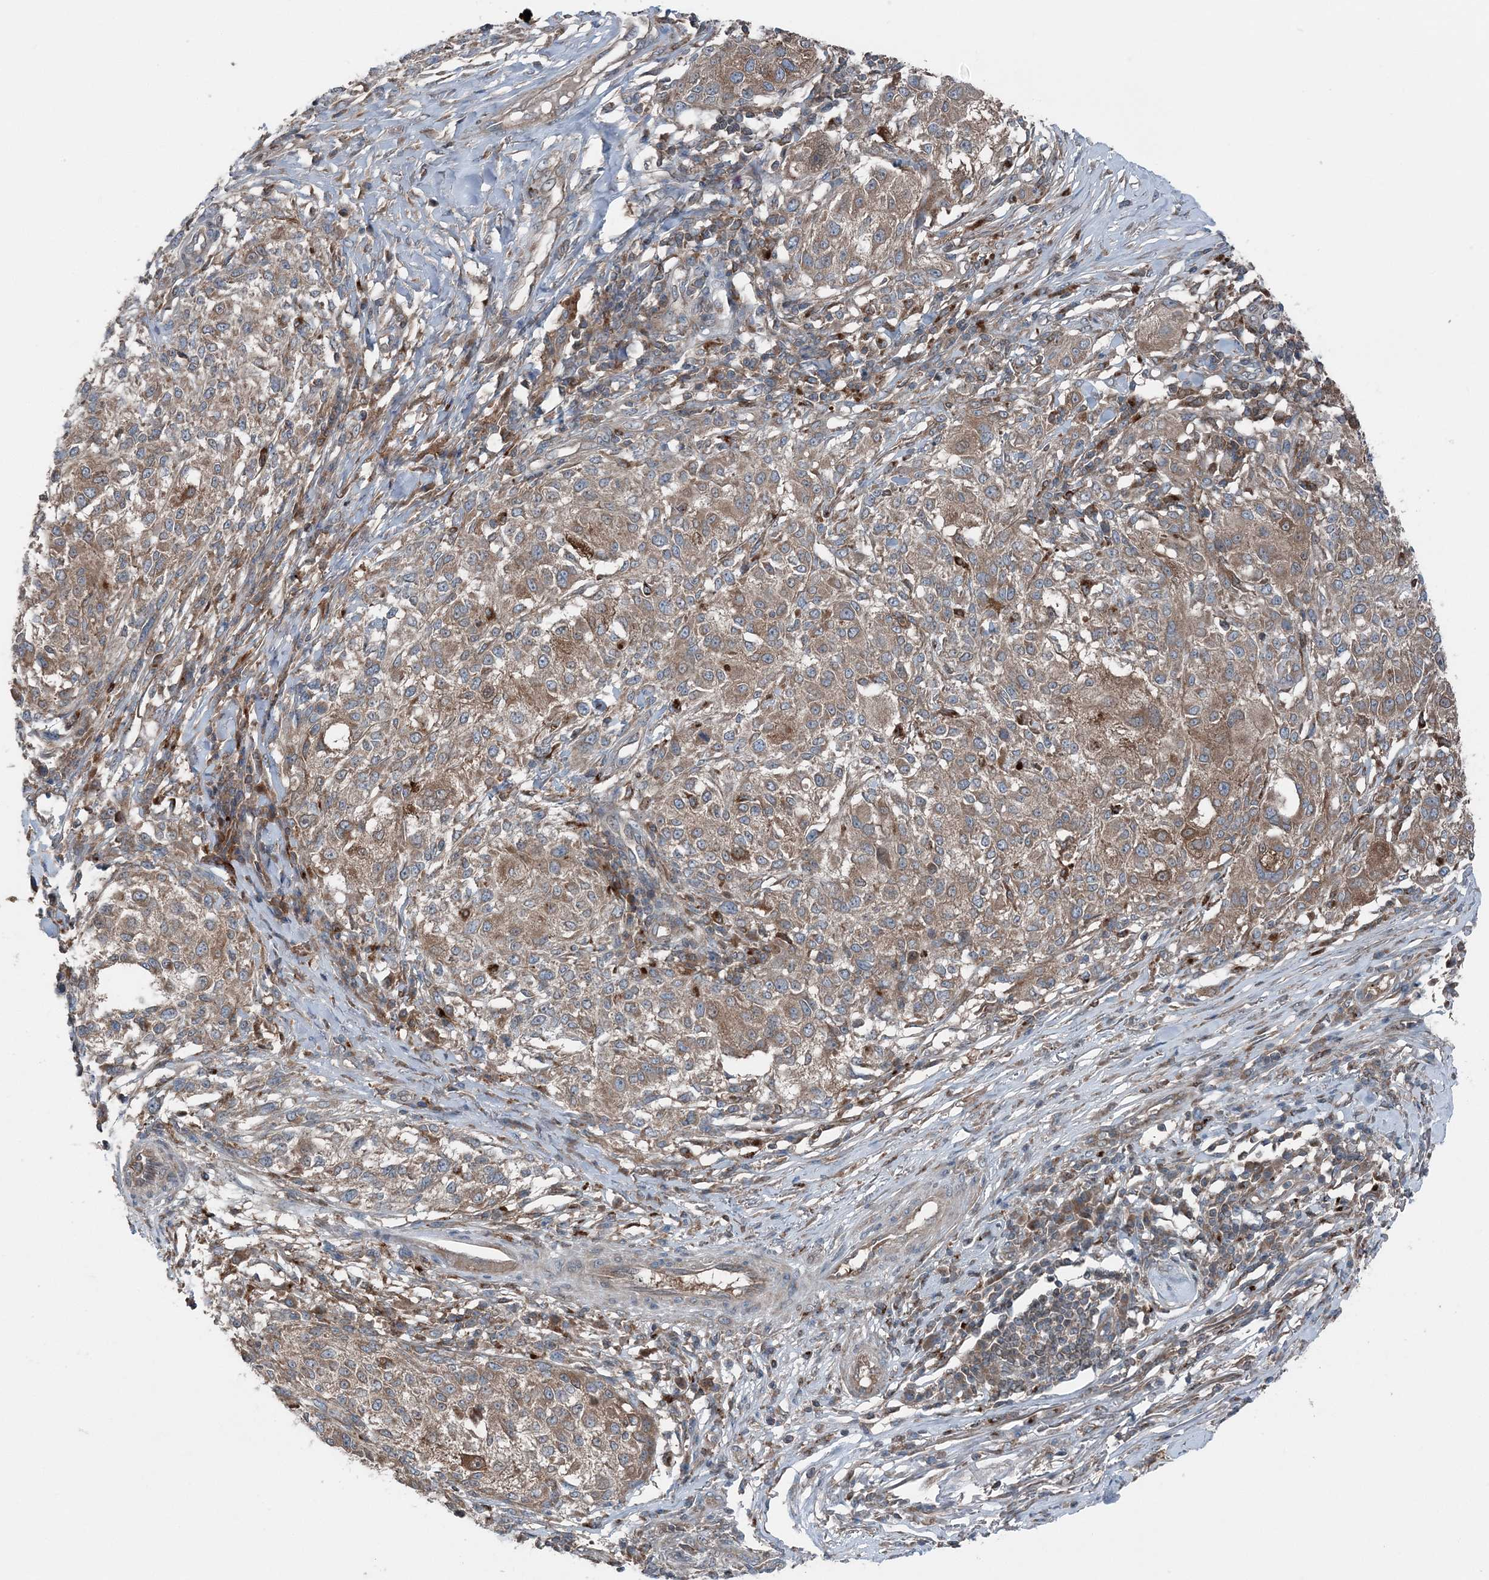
{"staining": {"intensity": "weak", "quantity": ">75%", "location": "cytoplasmic/membranous"}, "tissue": "melanoma", "cell_type": "Tumor cells", "image_type": "cancer", "snomed": [{"axis": "morphology", "description": "Necrosis, NOS"}, {"axis": "morphology", "description": "Malignant melanoma, NOS"}, {"axis": "topography", "description": "Skin"}], "caption": "Human malignant melanoma stained with a brown dye exhibits weak cytoplasmic/membranous positive positivity in about >75% of tumor cells.", "gene": "ASNSD1", "patient": {"sex": "female", "age": 87}}